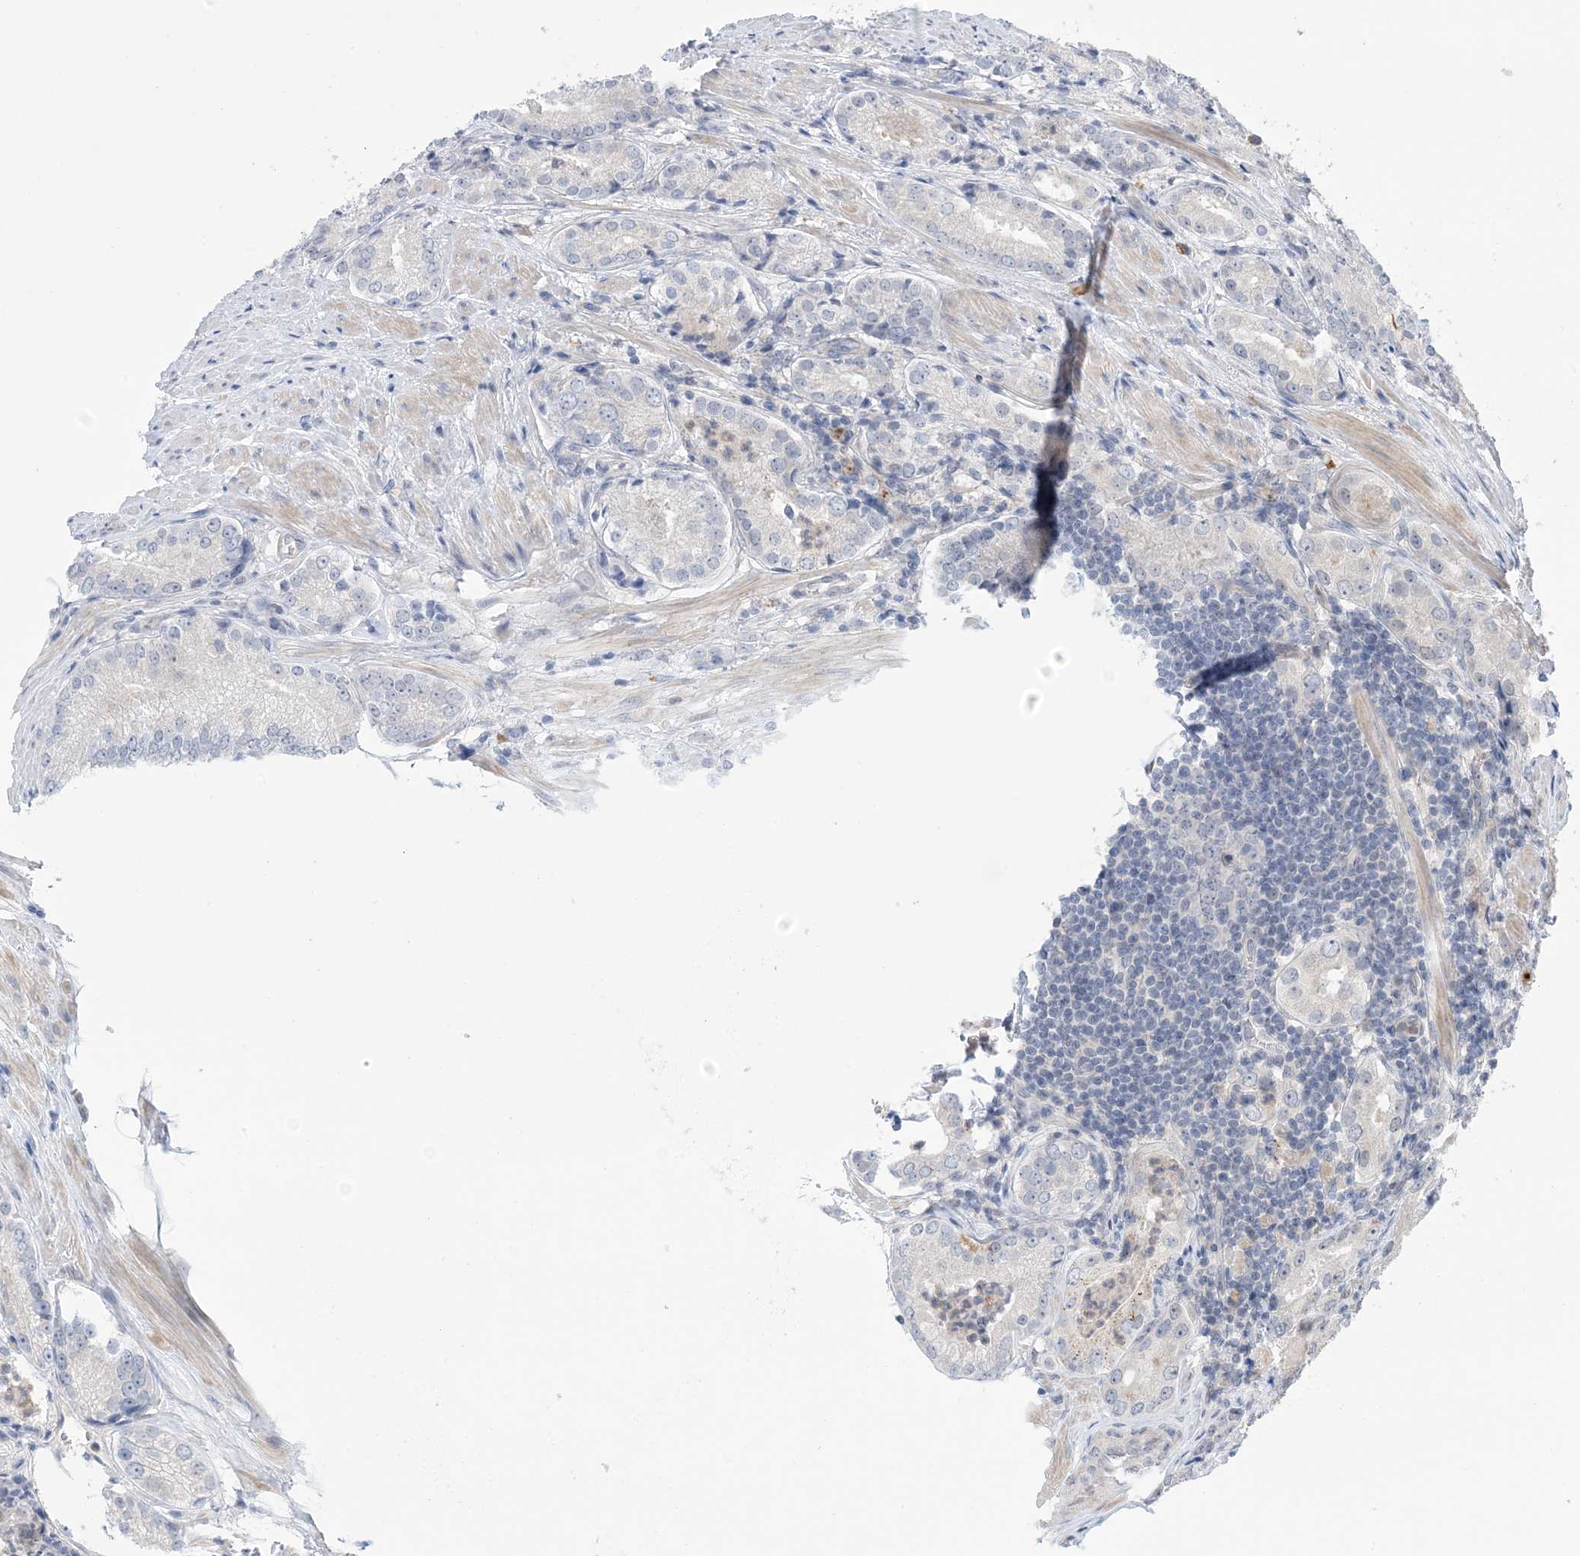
{"staining": {"intensity": "negative", "quantity": "none", "location": "none"}, "tissue": "prostate cancer", "cell_type": "Tumor cells", "image_type": "cancer", "snomed": [{"axis": "morphology", "description": "Adenocarcinoma, Low grade"}, {"axis": "topography", "description": "Prostate"}], "caption": "DAB (3,3'-diaminobenzidine) immunohistochemical staining of human prostate cancer demonstrates no significant positivity in tumor cells. (Brightfield microscopy of DAB (3,3'-diaminobenzidine) immunohistochemistry at high magnification).", "gene": "TTYH1", "patient": {"sex": "male", "age": 54}}